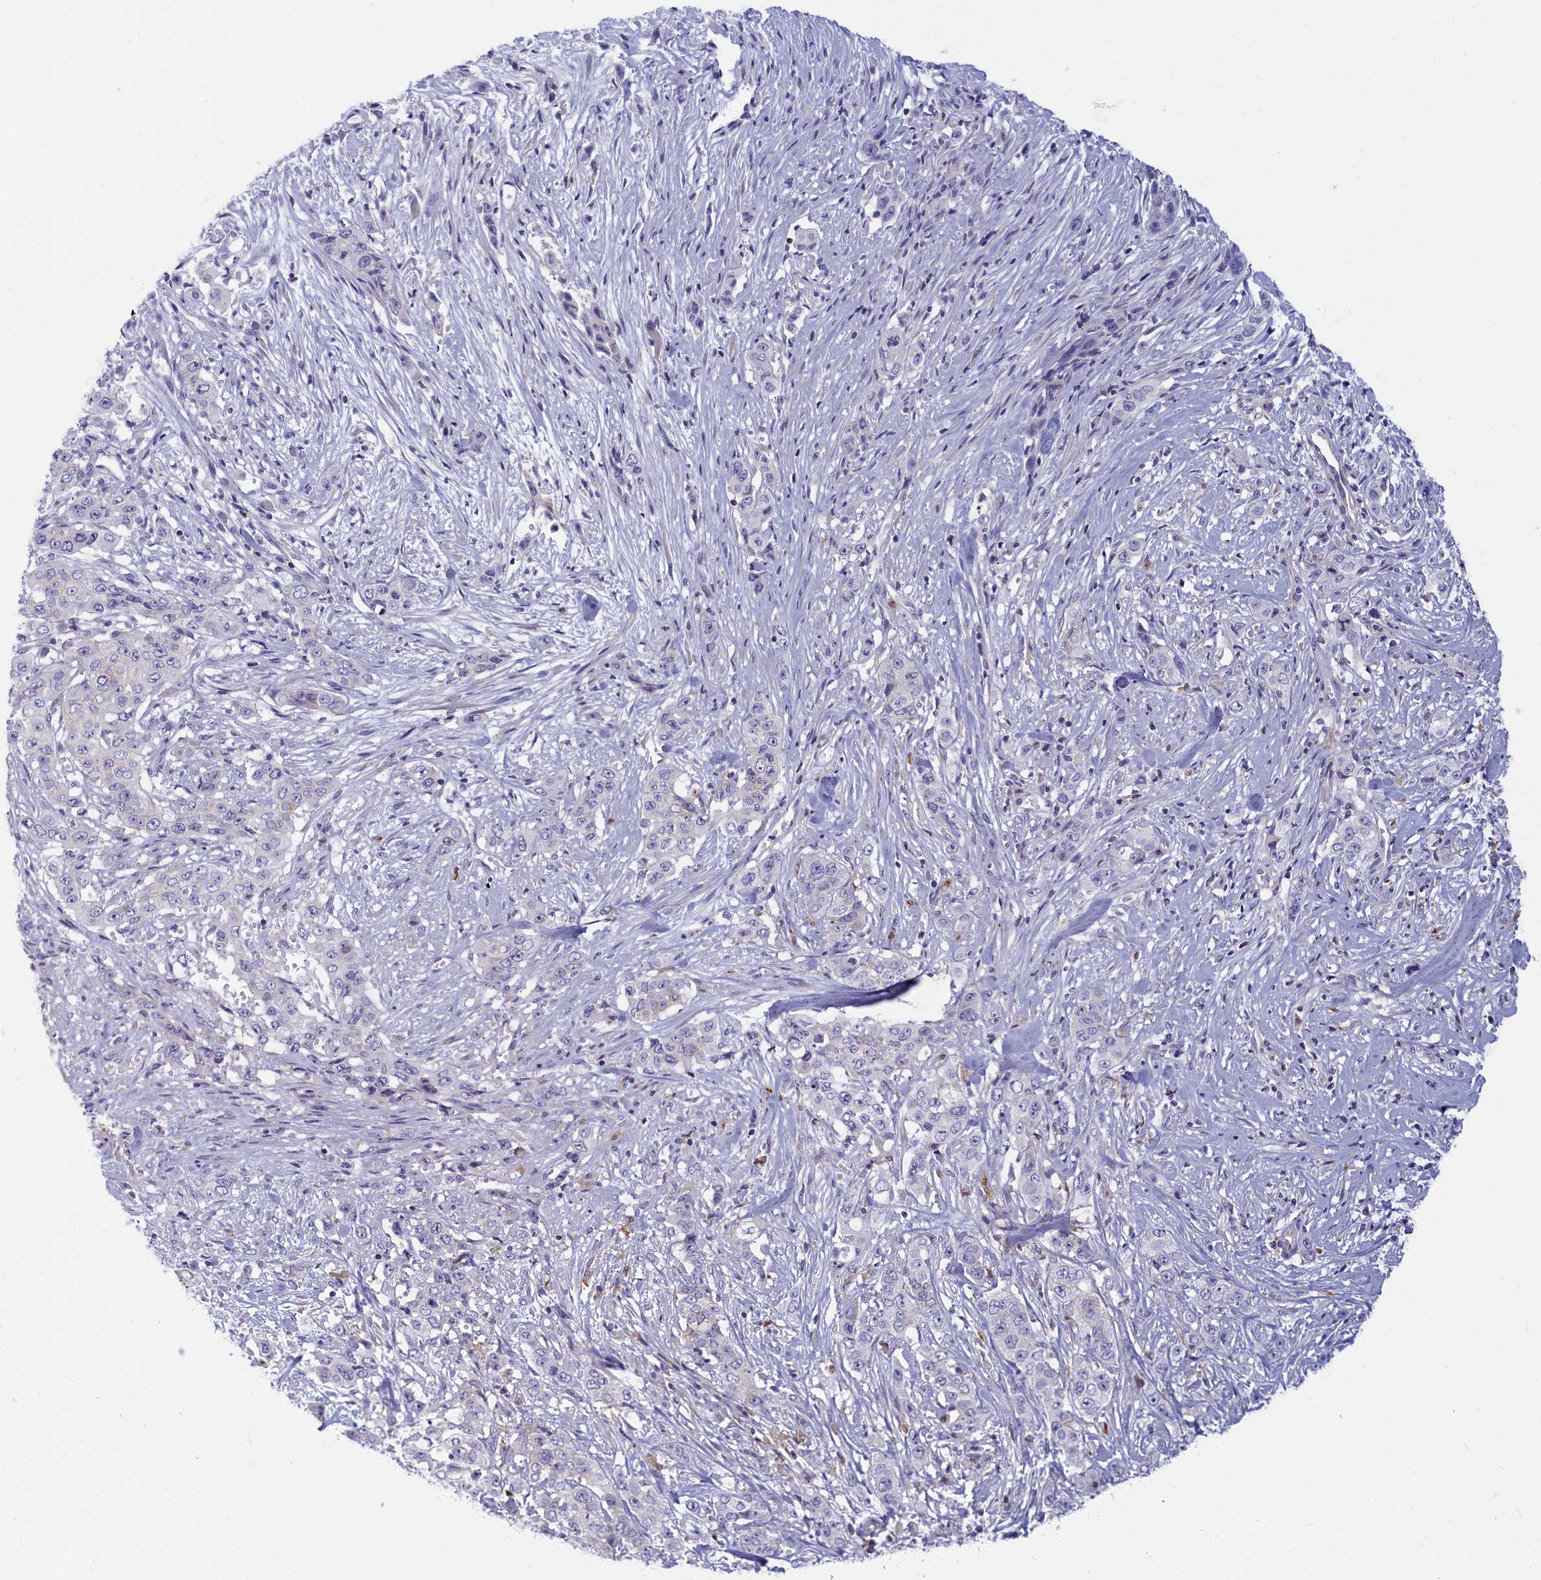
{"staining": {"intensity": "negative", "quantity": "none", "location": "none"}, "tissue": "stomach cancer", "cell_type": "Tumor cells", "image_type": "cancer", "snomed": [{"axis": "morphology", "description": "Adenocarcinoma, NOS"}, {"axis": "topography", "description": "Stomach, upper"}], "caption": "This photomicrograph is of stomach cancer (adenocarcinoma) stained with immunohistochemistry (IHC) to label a protein in brown with the nuclei are counter-stained blue. There is no positivity in tumor cells.", "gene": "NOL10", "patient": {"sex": "male", "age": 62}}